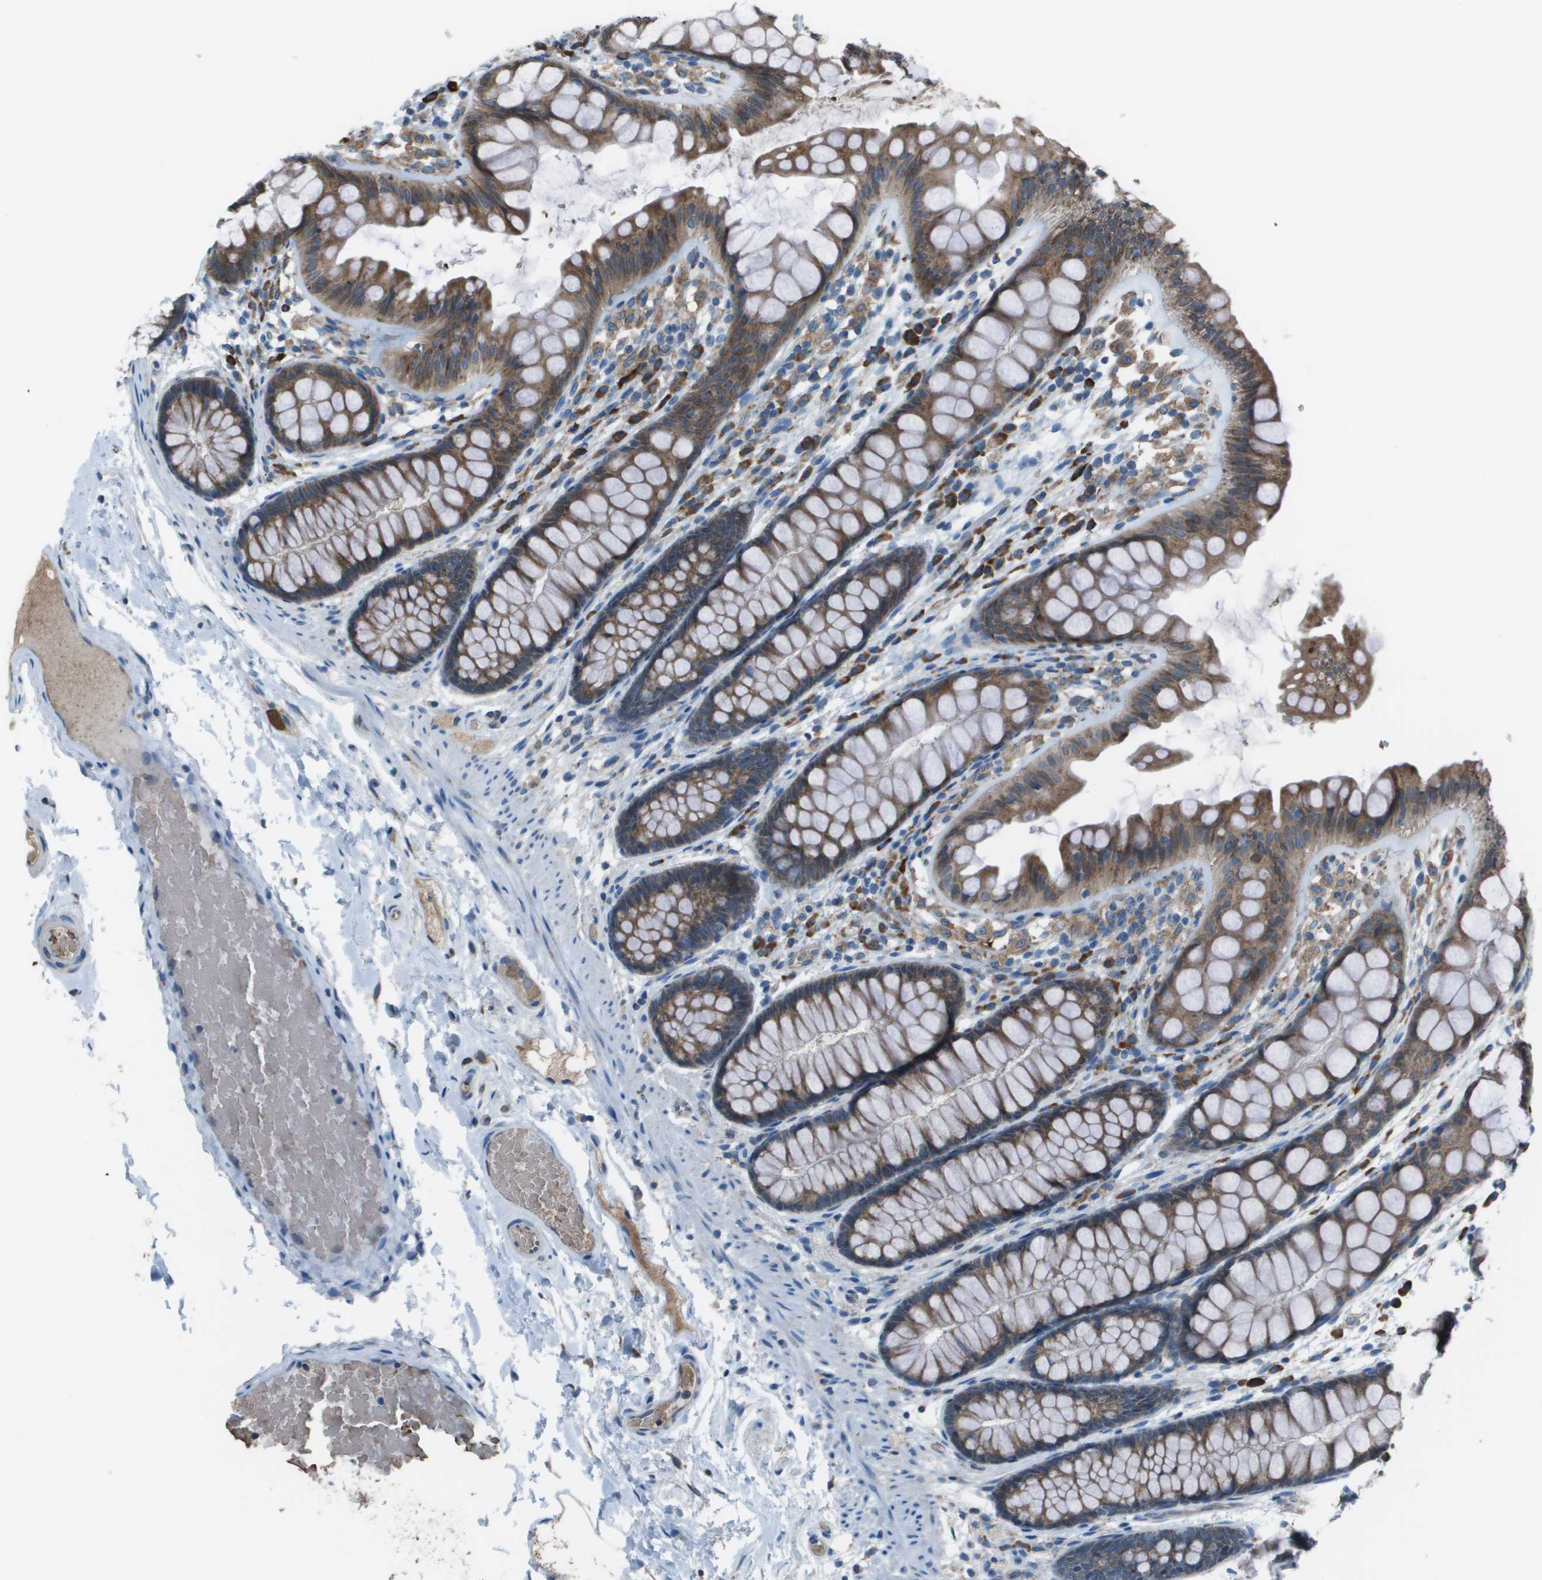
{"staining": {"intensity": "negative", "quantity": "none", "location": "none"}, "tissue": "colon", "cell_type": "Endothelial cells", "image_type": "normal", "snomed": [{"axis": "morphology", "description": "Normal tissue, NOS"}, {"axis": "topography", "description": "Colon"}], "caption": "Colon was stained to show a protein in brown. There is no significant staining in endothelial cells. (Stains: DAB (3,3'-diaminobenzidine) immunohistochemistry with hematoxylin counter stain, Microscopy: brightfield microscopy at high magnification).", "gene": "UTS2", "patient": {"sex": "female", "age": 56}}